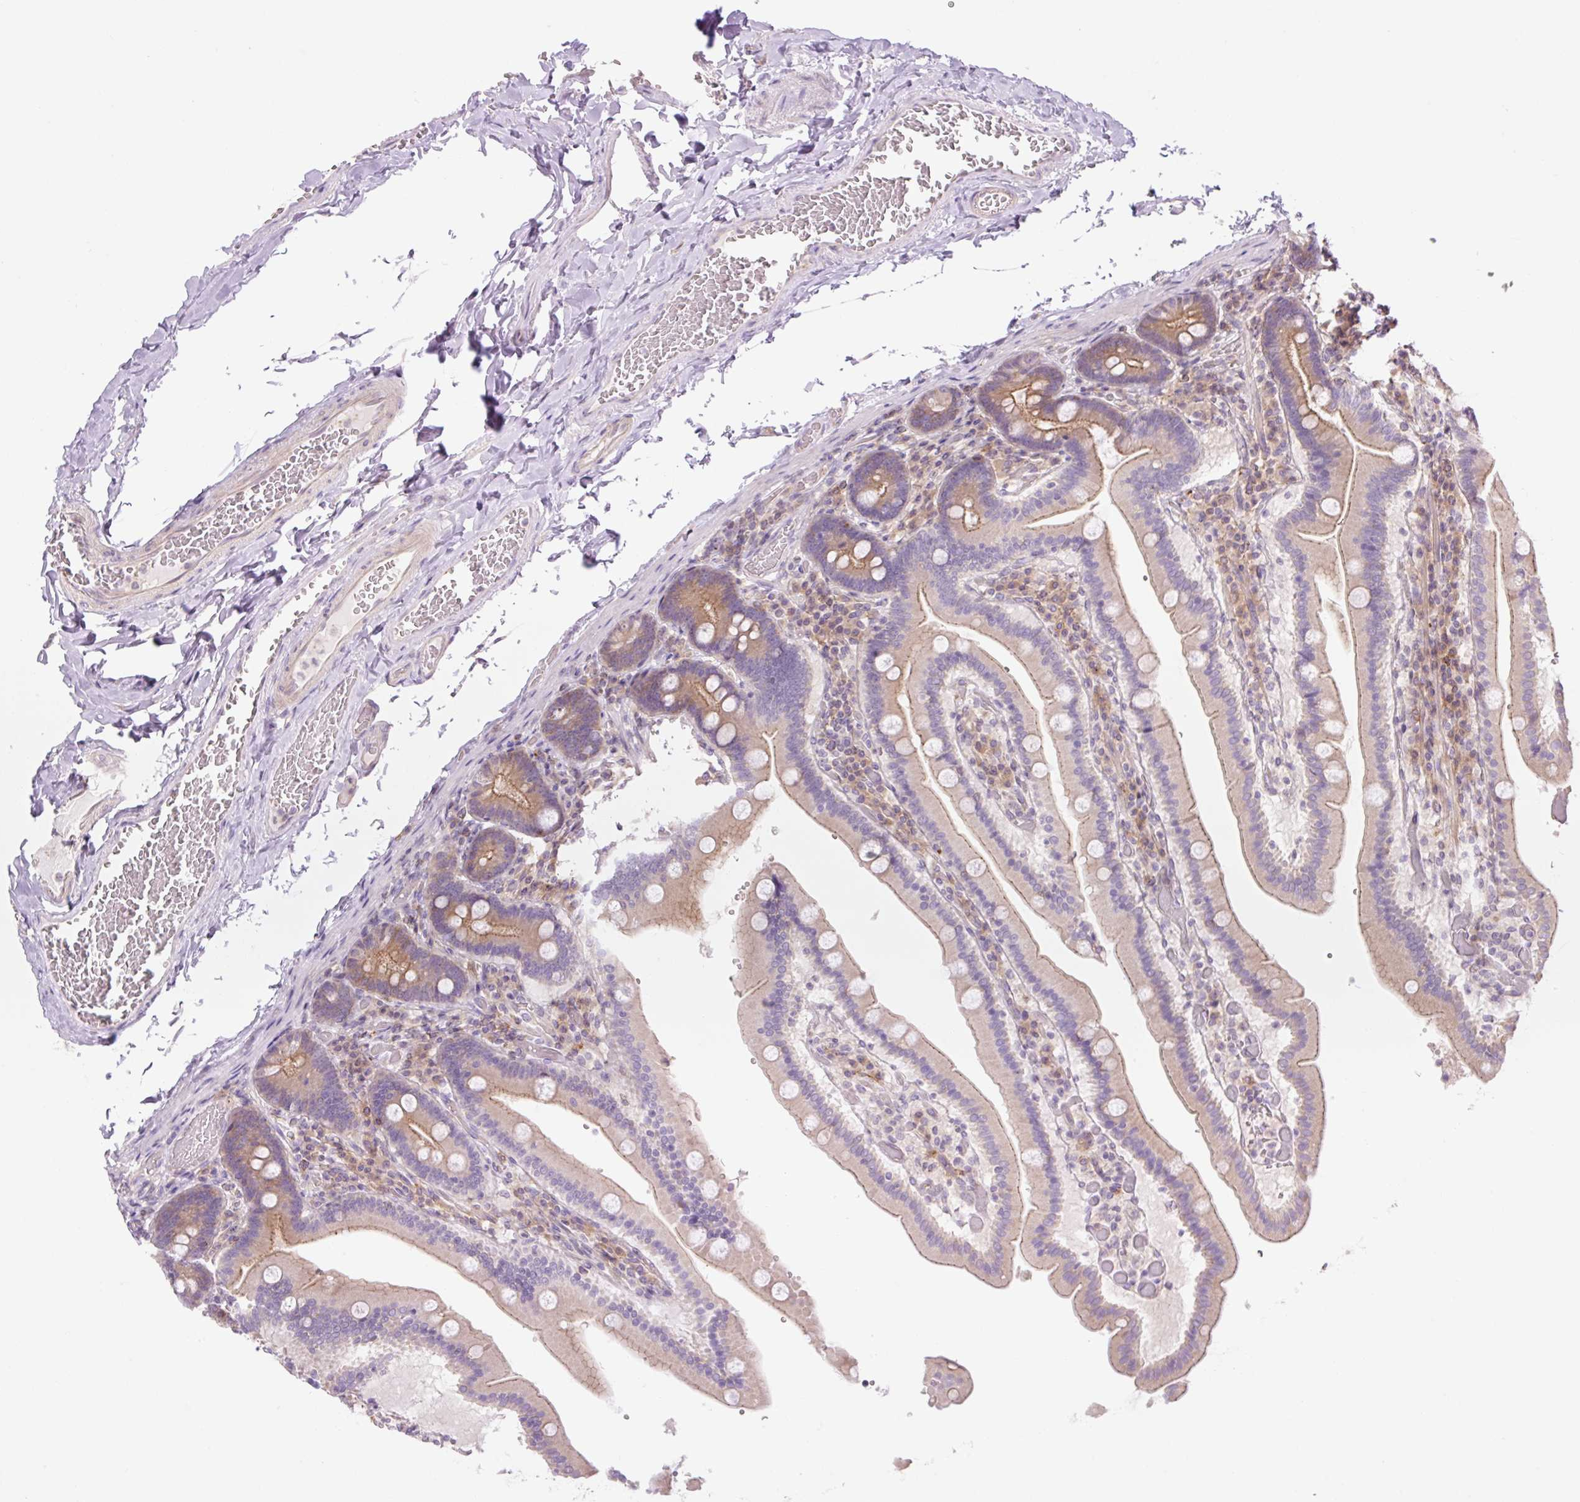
{"staining": {"intensity": "moderate", "quantity": "25%-75%", "location": "cytoplasmic/membranous"}, "tissue": "duodenum", "cell_type": "Glandular cells", "image_type": "normal", "snomed": [{"axis": "morphology", "description": "Normal tissue, NOS"}, {"axis": "topography", "description": "Duodenum"}], "caption": "Unremarkable duodenum demonstrates moderate cytoplasmic/membranous expression in about 25%-75% of glandular cells.", "gene": "GRID2", "patient": {"sex": "female", "age": 62}}